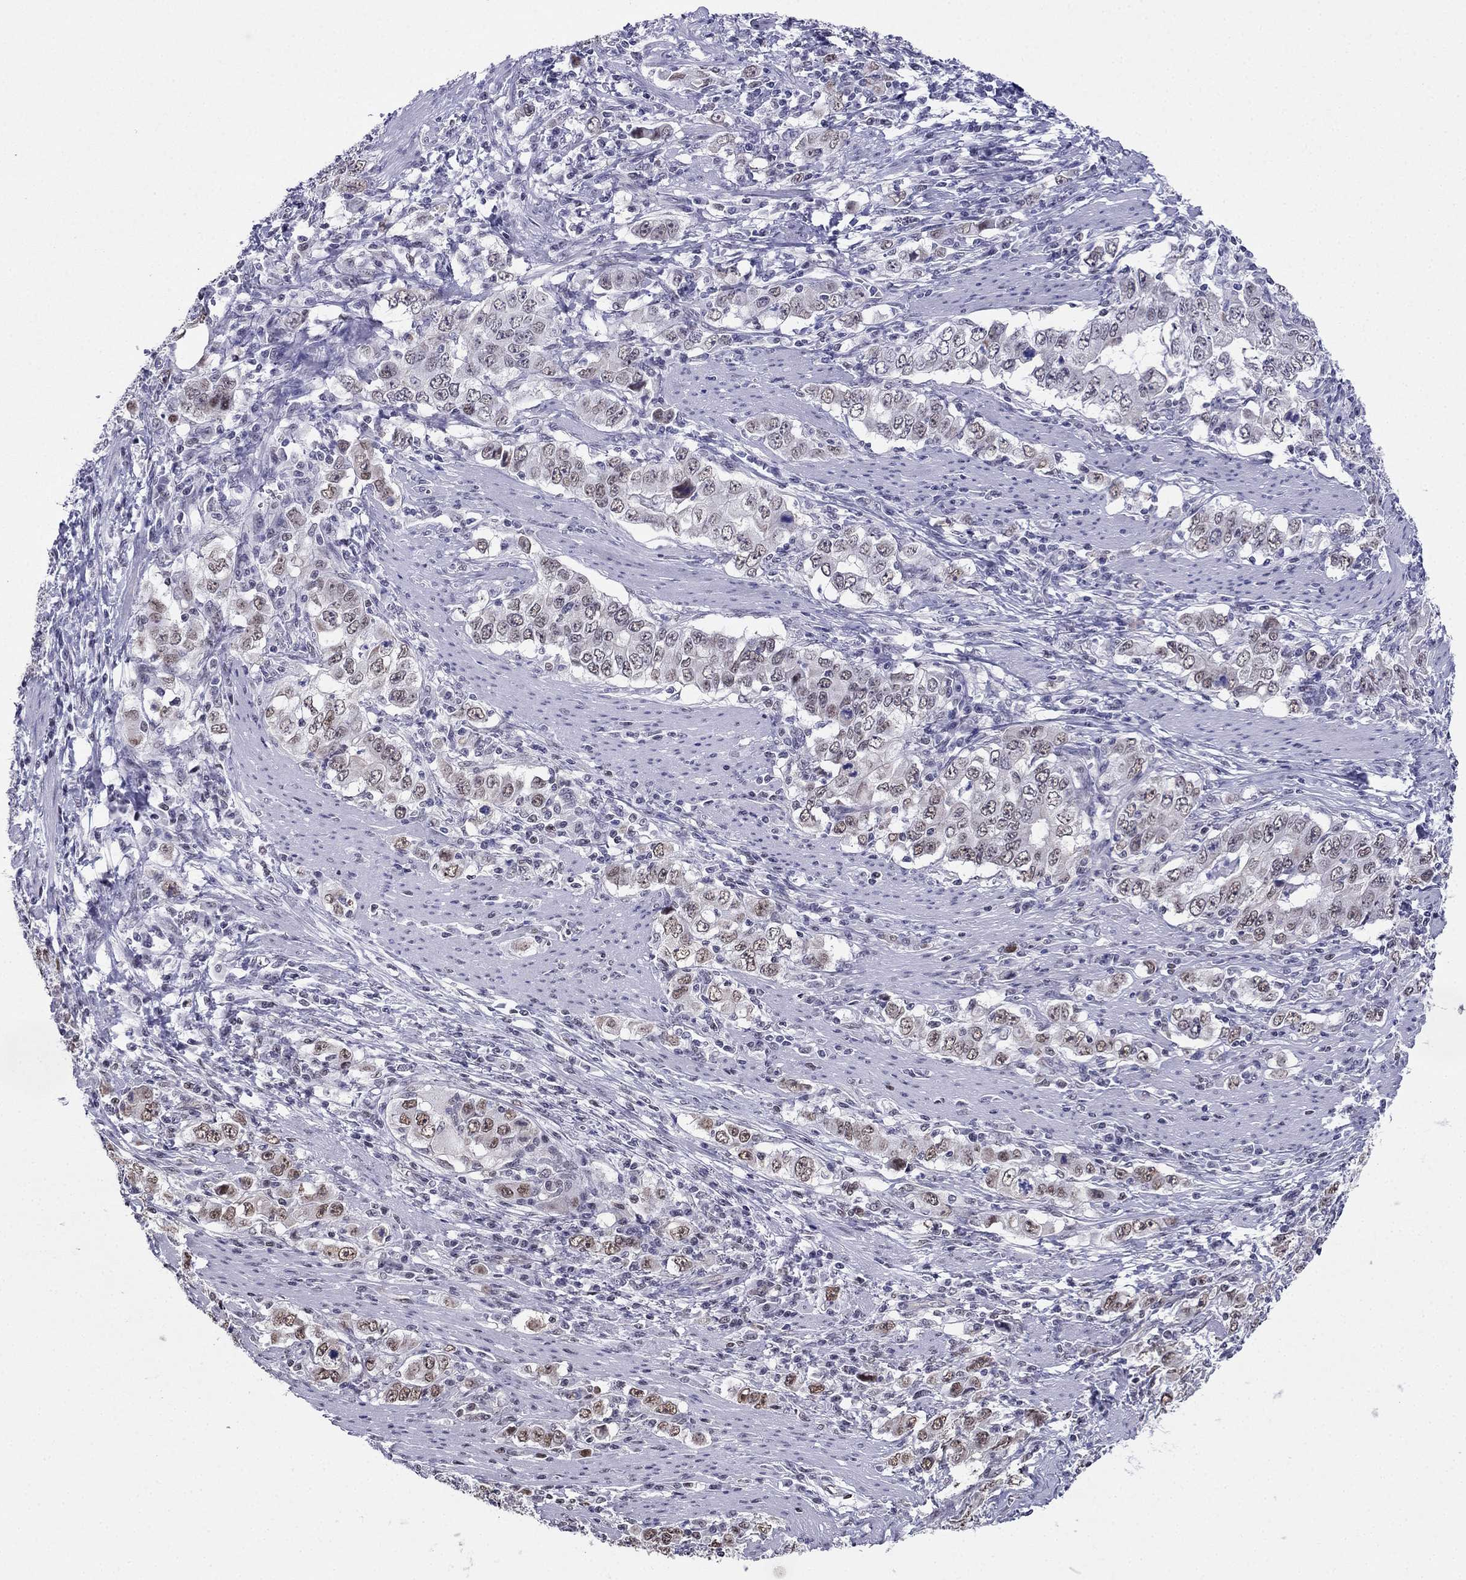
{"staining": {"intensity": "weak", "quantity": "25%-75%", "location": "nuclear"}, "tissue": "stomach cancer", "cell_type": "Tumor cells", "image_type": "cancer", "snomed": [{"axis": "morphology", "description": "Adenocarcinoma, NOS"}, {"axis": "topography", "description": "Stomach, lower"}], "caption": "An immunohistochemistry (IHC) photomicrograph of tumor tissue is shown. Protein staining in brown labels weak nuclear positivity in adenocarcinoma (stomach) within tumor cells. The staining was performed using DAB (3,3'-diaminobenzidine) to visualize the protein expression in brown, while the nuclei were stained in blue with hematoxylin (Magnification: 20x).", "gene": "PPM1G", "patient": {"sex": "female", "age": 72}}